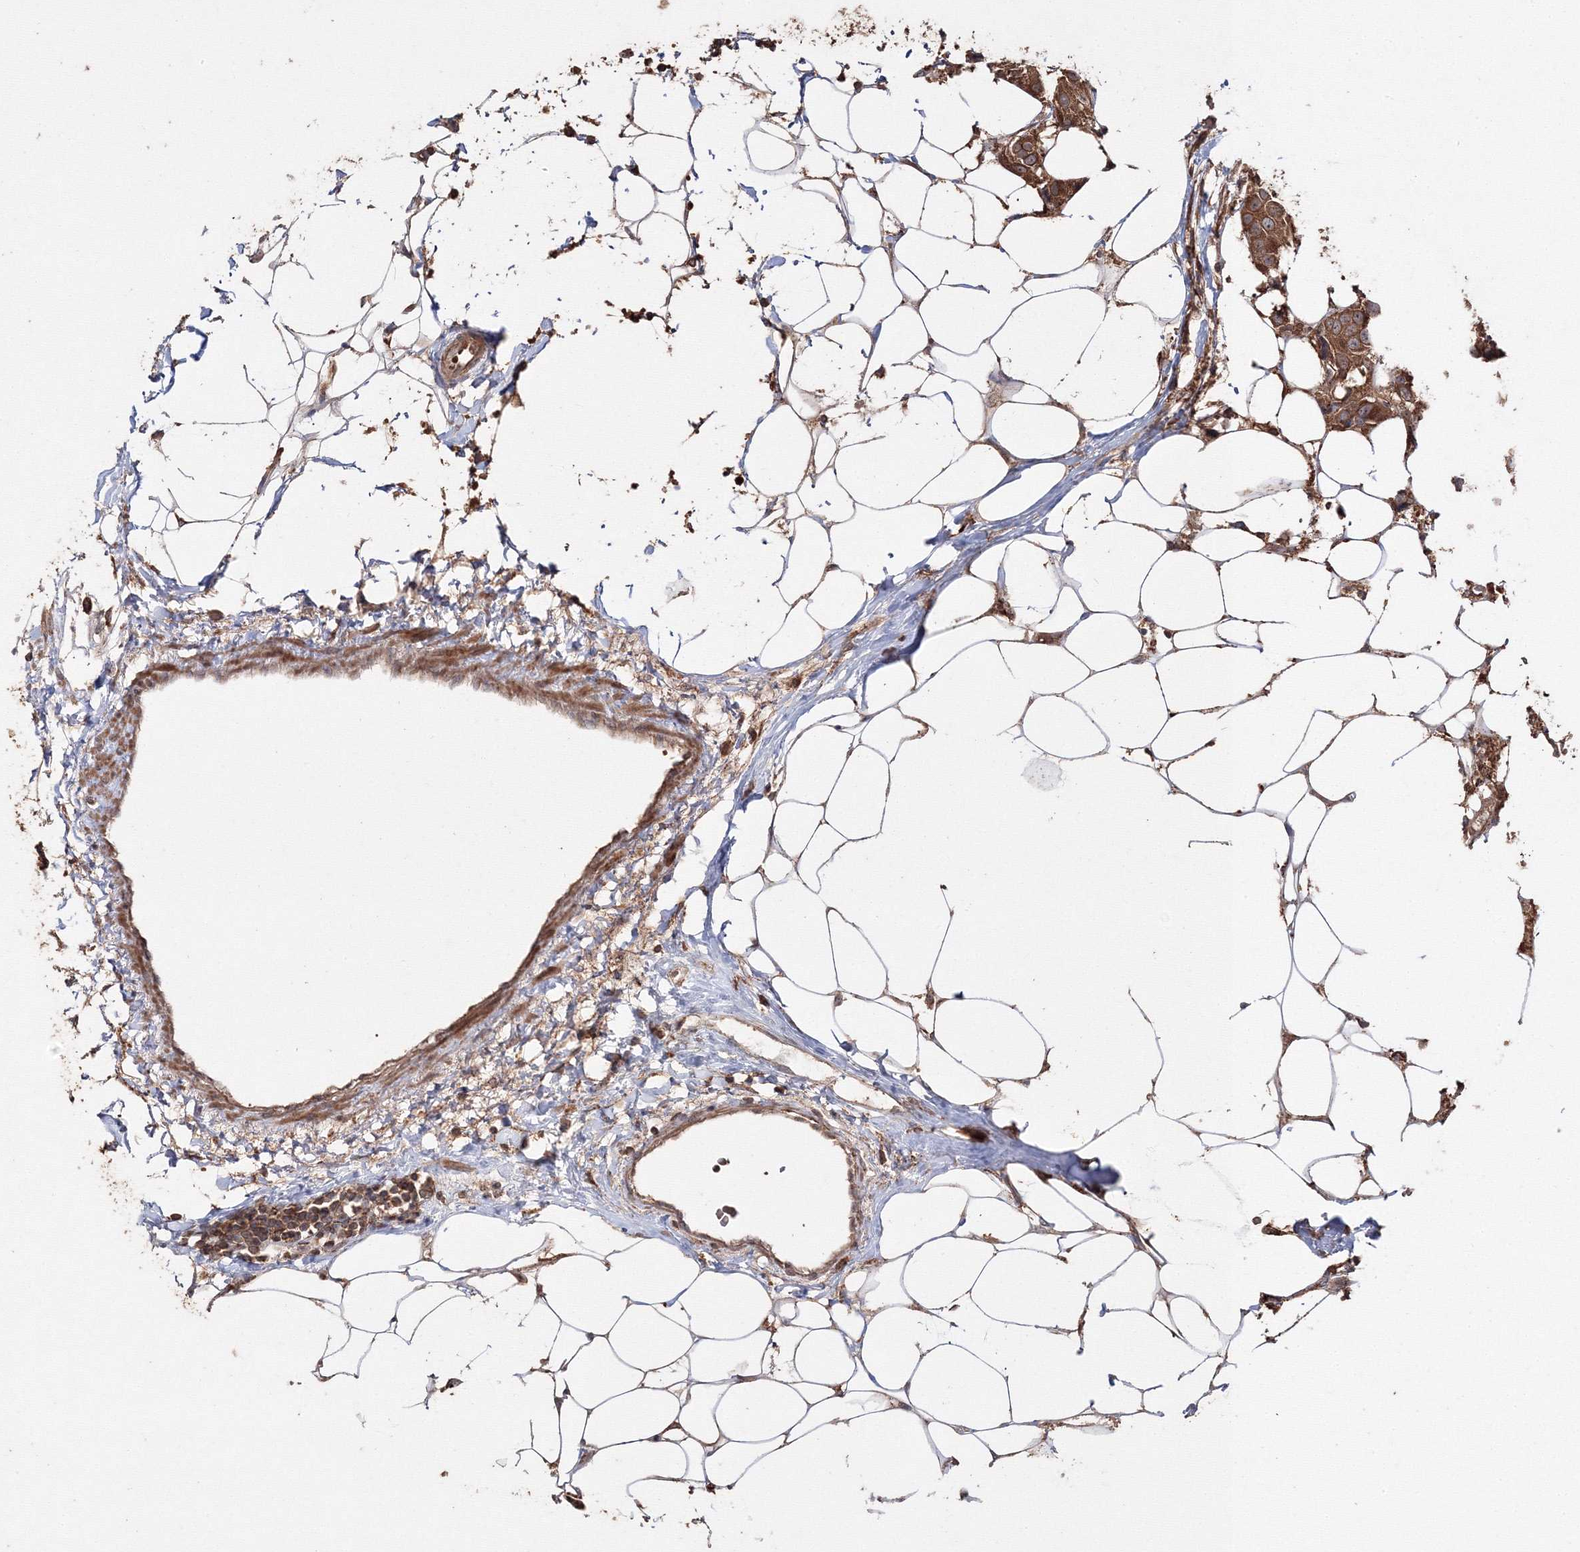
{"staining": {"intensity": "strong", "quantity": ">75%", "location": "cytoplasmic/membranous"}, "tissue": "breast cancer", "cell_type": "Tumor cells", "image_type": "cancer", "snomed": [{"axis": "morphology", "description": "Normal tissue, NOS"}, {"axis": "morphology", "description": "Duct carcinoma"}, {"axis": "topography", "description": "Breast"}], "caption": "Immunohistochemistry (IHC) histopathology image of human breast infiltrating ductal carcinoma stained for a protein (brown), which displays high levels of strong cytoplasmic/membranous positivity in approximately >75% of tumor cells.", "gene": "DDO", "patient": {"sex": "female", "age": 39}}